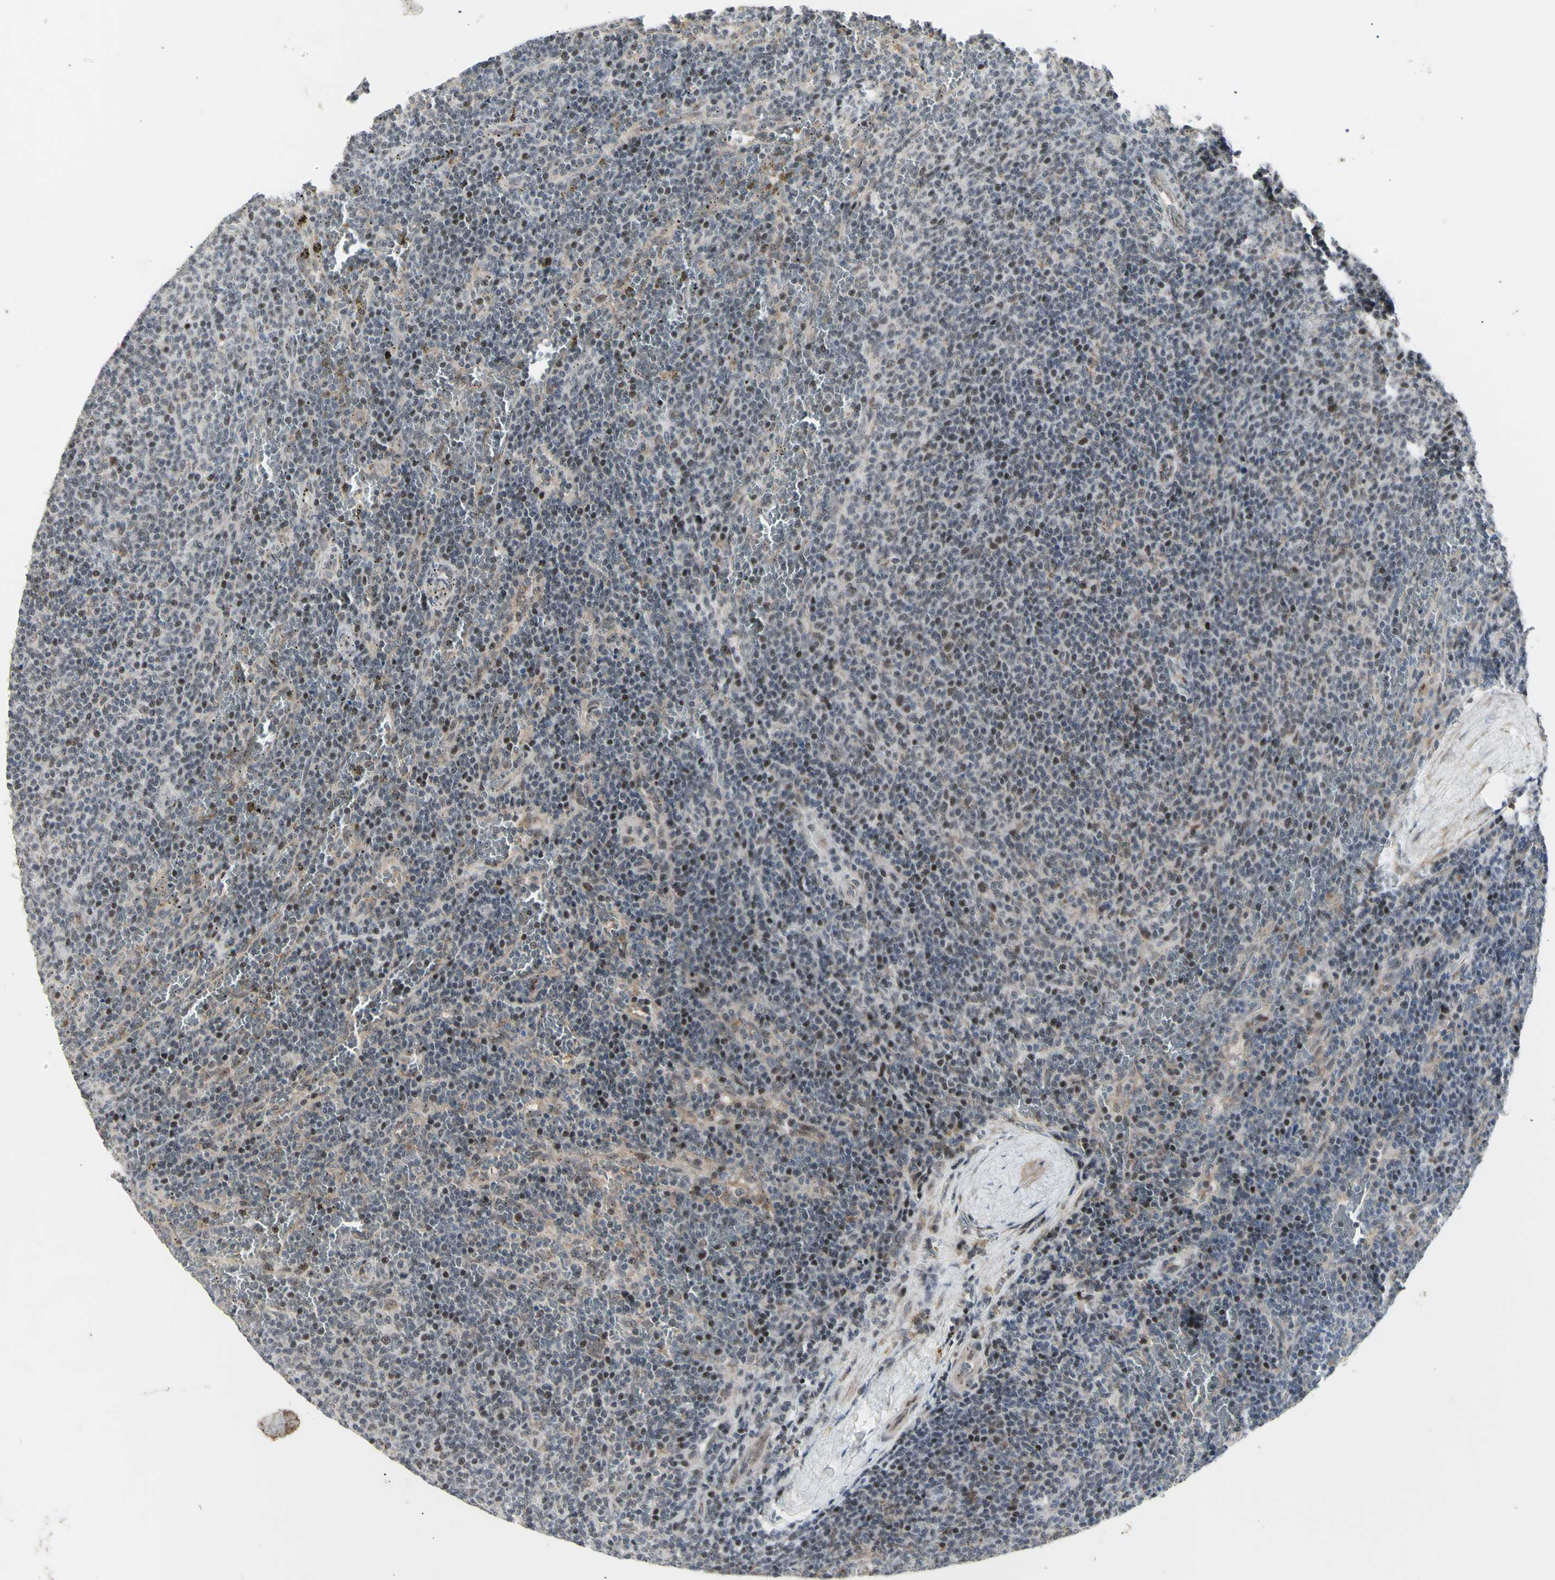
{"staining": {"intensity": "weak", "quantity": "25%-75%", "location": "cytoplasmic/membranous,nuclear"}, "tissue": "lymphoma", "cell_type": "Tumor cells", "image_type": "cancer", "snomed": [{"axis": "morphology", "description": "Malignant lymphoma, non-Hodgkin's type, Low grade"}, {"axis": "topography", "description": "Spleen"}], "caption": "The photomicrograph exhibits immunohistochemical staining of low-grade malignant lymphoma, non-Hodgkin's type. There is weak cytoplasmic/membranous and nuclear expression is present in approximately 25%-75% of tumor cells.", "gene": "DHRS7B", "patient": {"sex": "female", "age": 50}}